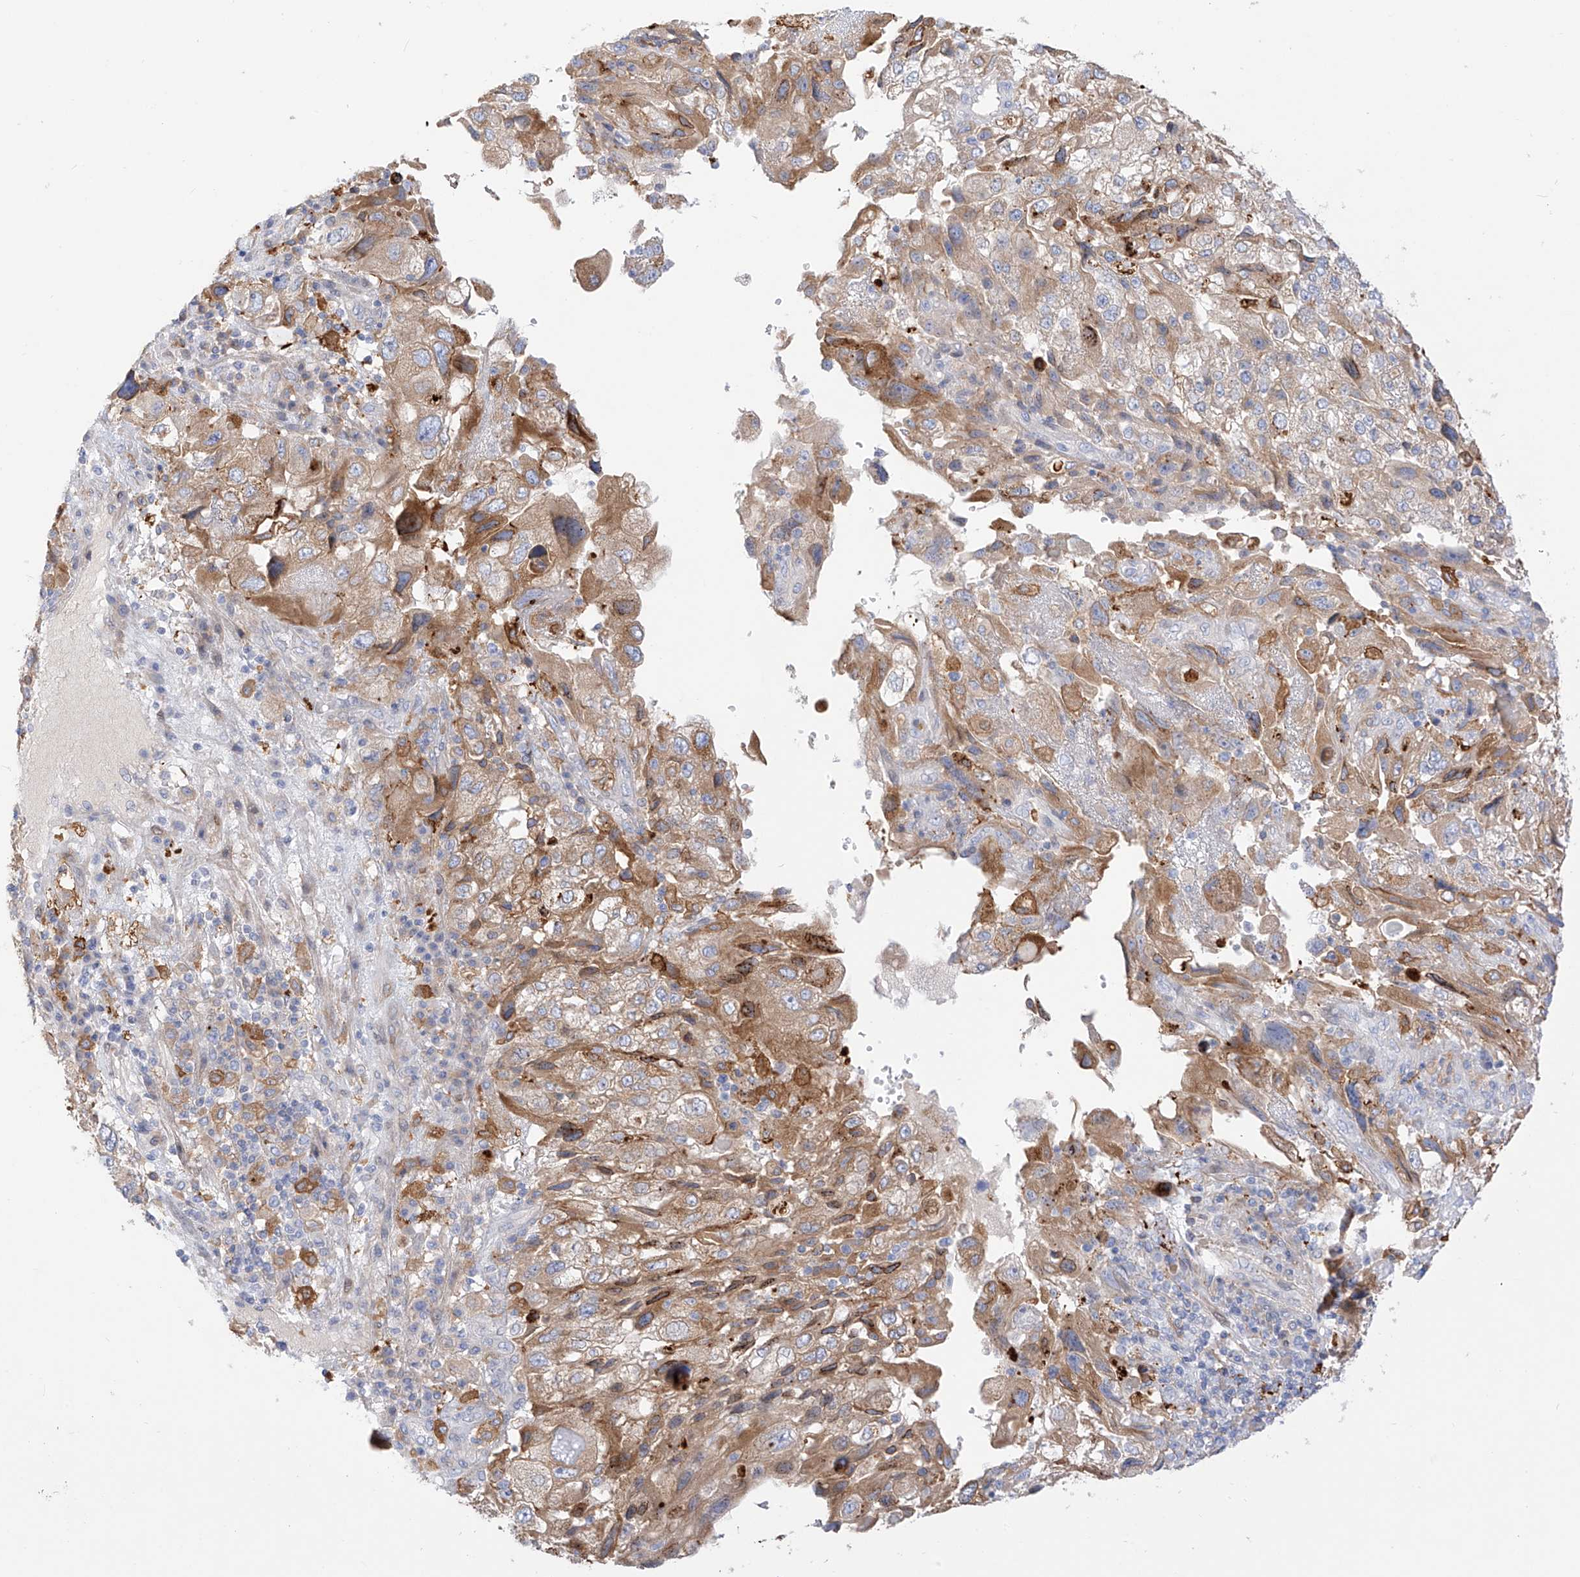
{"staining": {"intensity": "moderate", "quantity": ">75%", "location": "cytoplasmic/membranous"}, "tissue": "endometrial cancer", "cell_type": "Tumor cells", "image_type": "cancer", "snomed": [{"axis": "morphology", "description": "Adenocarcinoma, NOS"}, {"axis": "topography", "description": "Endometrium"}], "caption": "This is an image of immunohistochemistry staining of endometrial cancer, which shows moderate expression in the cytoplasmic/membranous of tumor cells.", "gene": "PCYOX1", "patient": {"sex": "female", "age": 49}}